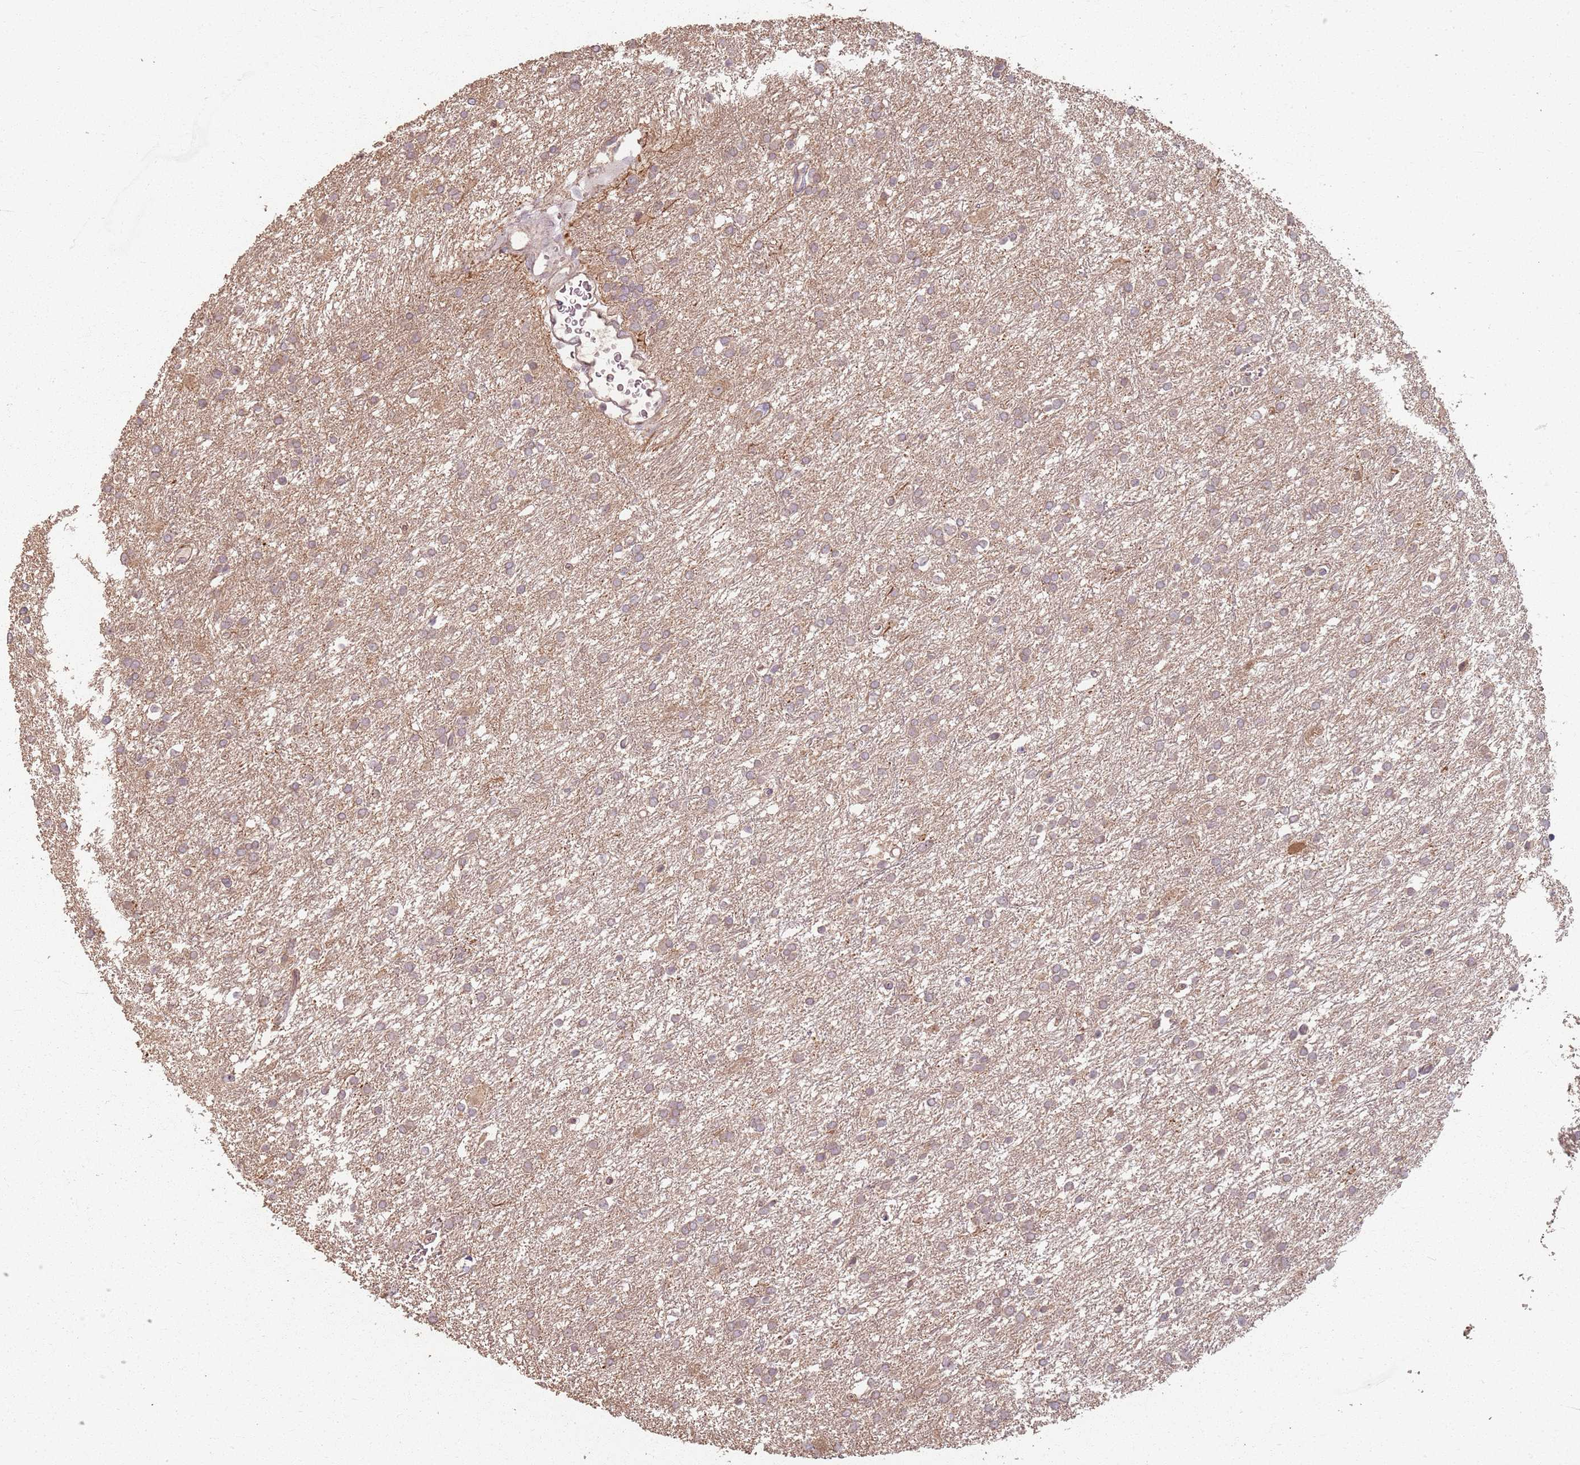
{"staining": {"intensity": "weak", "quantity": ">75%", "location": "cytoplasmic/membranous"}, "tissue": "glioma", "cell_type": "Tumor cells", "image_type": "cancer", "snomed": [{"axis": "morphology", "description": "Glioma, malignant, High grade"}, {"axis": "topography", "description": "Brain"}], "caption": "Immunohistochemical staining of glioma exhibits weak cytoplasmic/membranous protein positivity in about >75% of tumor cells.", "gene": "CCDC168", "patient": {"sex": "female", "age": 50}}